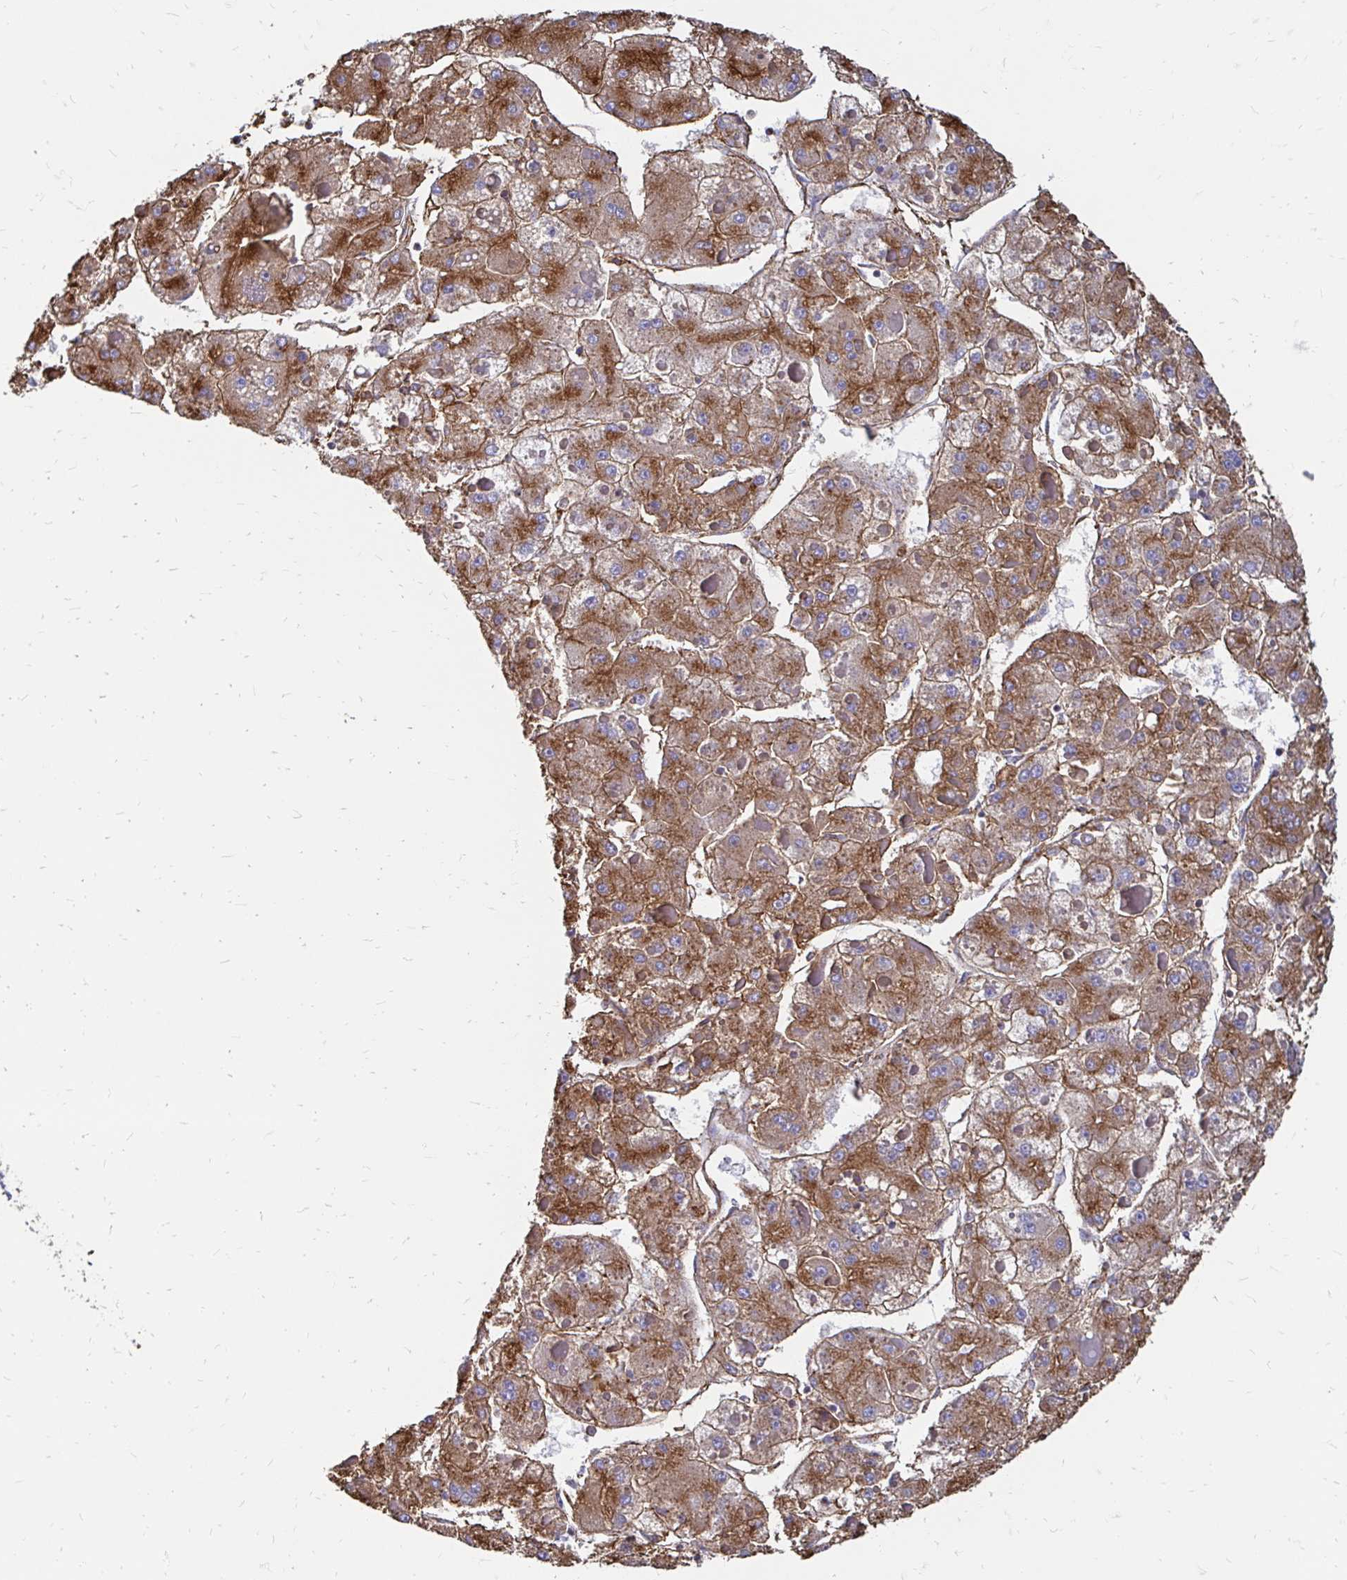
{"staining": {"intensity": "moderate", "quantity": ">75%", "location": "cytoplasmic/membranous"}, "tissue": "liver cancer", "cell_type": "Tumor cells", "image_type": "cancer", "snomed": [{"axis": "morphology", "description": "Carcinoma, Hepatocellular, NOS"}, {"axis": "topography", "description": "Liver"}], "caption": "Immunohistochemical staining of liver cancer exhibits medium levels of moderate cytoplasmic/membranous protein positivity in approximately >75% of tumor cells. (brown staining indicates protein expression, while blue staining denotes nuclei).", "gene": "CLTC", "patient": {"sex": "female", "age": 73}}